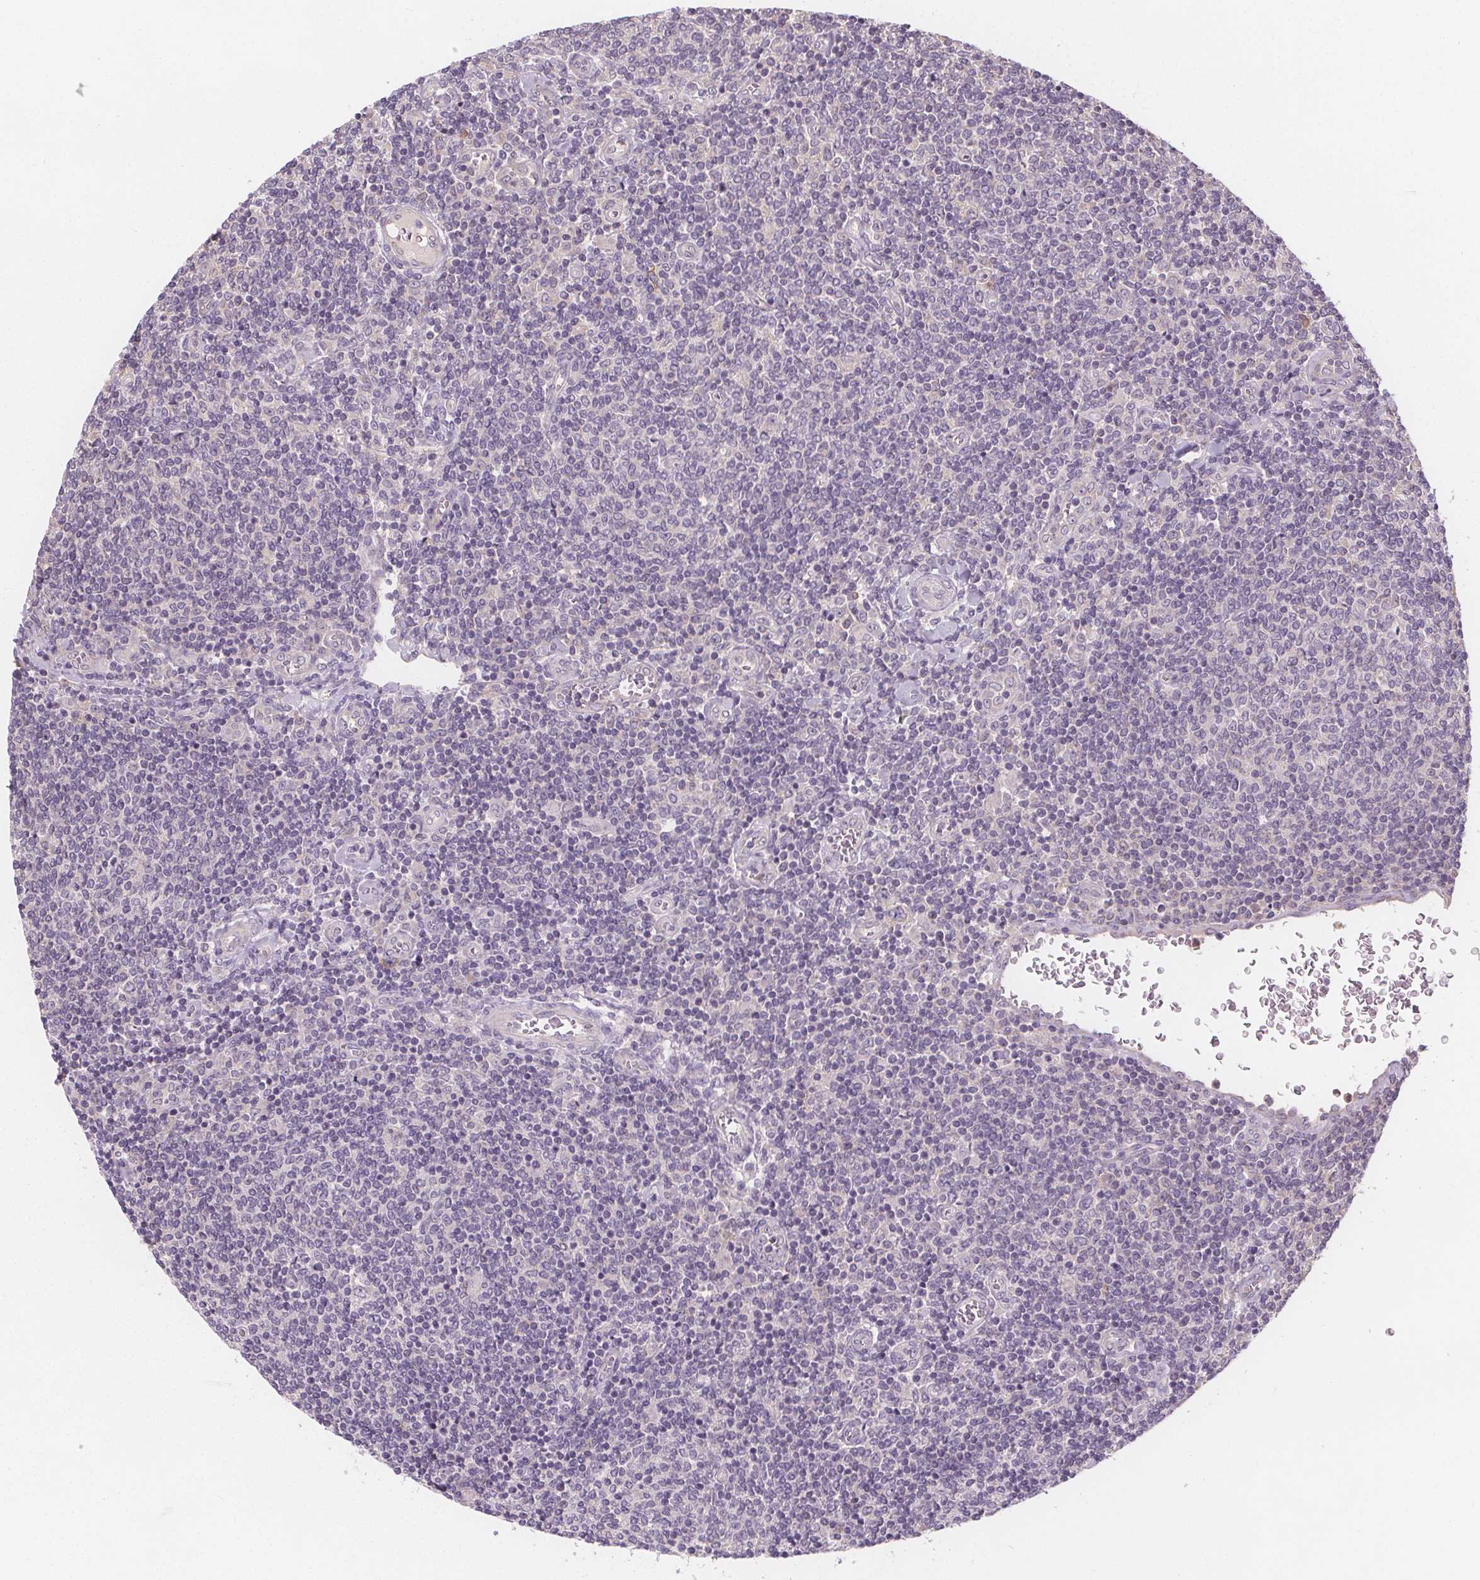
{"staining": {"intensity": "negative", "quantity": "none", "location": "none"}, "tissue": "lymphoma", "cell_type": "Tumor cells", "image_type": "cancer", "snomed": [{"axis": "morphology", "description": "Malignant lymphoma, non-Hodgkin's type, Low grade"}, {"axis": "topography", "description": "Lymph node"}], "caption": "Image shows no protein staining in tumor cells of low-grade malignant lymphoma, non-Hodgkin's type tissue.", "gene": "TMEM80", "patient": {"sex": "male", "age": 52}}